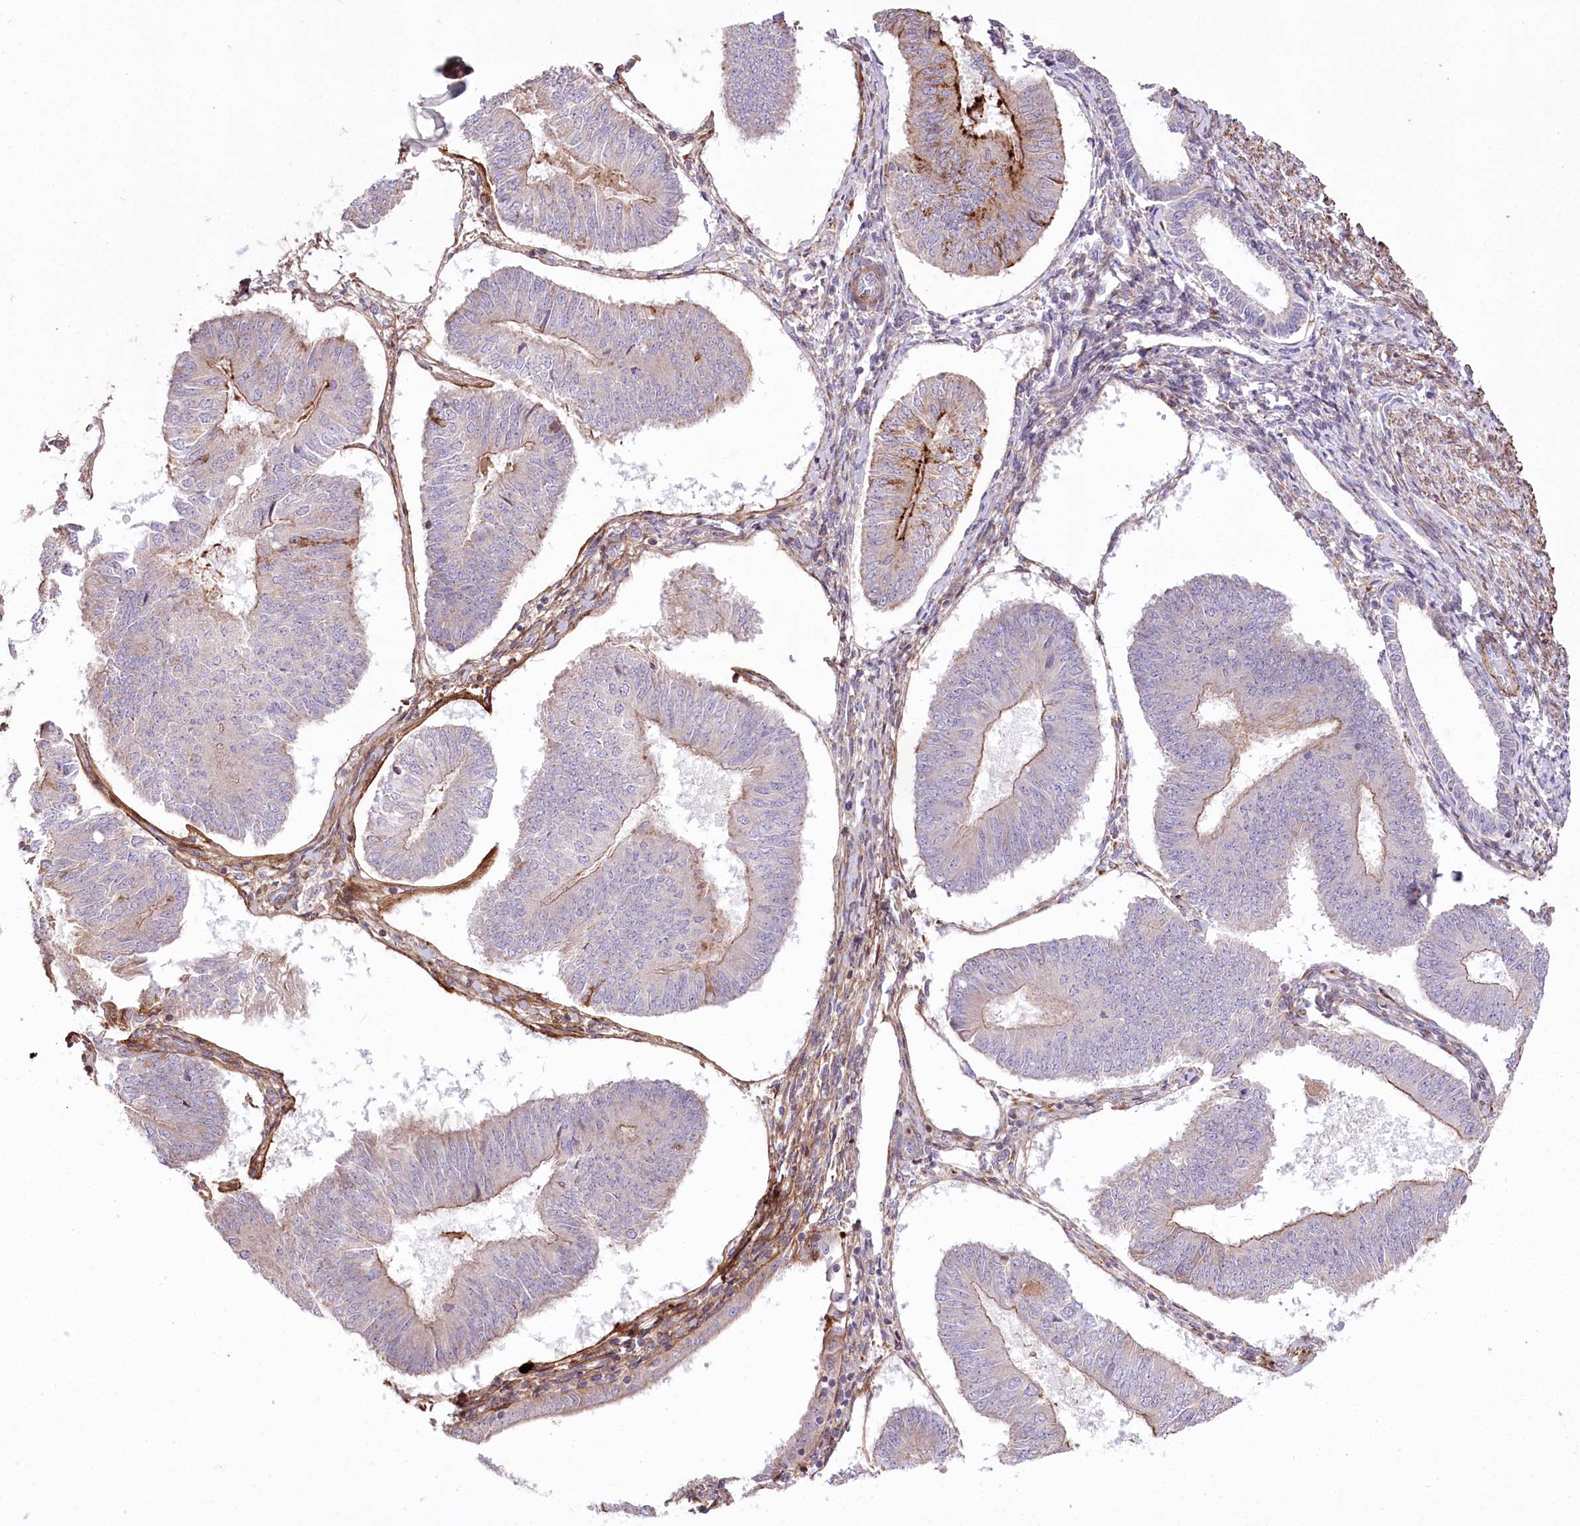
{"staining": {"intensity": "strong", "quantity": "<25%", "location": "cytoplasmic/membranous"}, "tissue": "endometrial cancer", "cell_type": "Tumor cells", "image_type": "cancer", "snomed": [{"axis": "morphology", "description": "Adenocarcinoma, NOS"}, {"axis": "topography", "description": "Endometrium"}], "caption": "Immunohistochemical staining of adenocarcinoma (endometrial) demonstrates medium levels of strong cytoplasmic/membranous staining in approximately <25% of tumor cells.", "gene": "RNF24", "patient": {"sex": "female", "age": 58}}